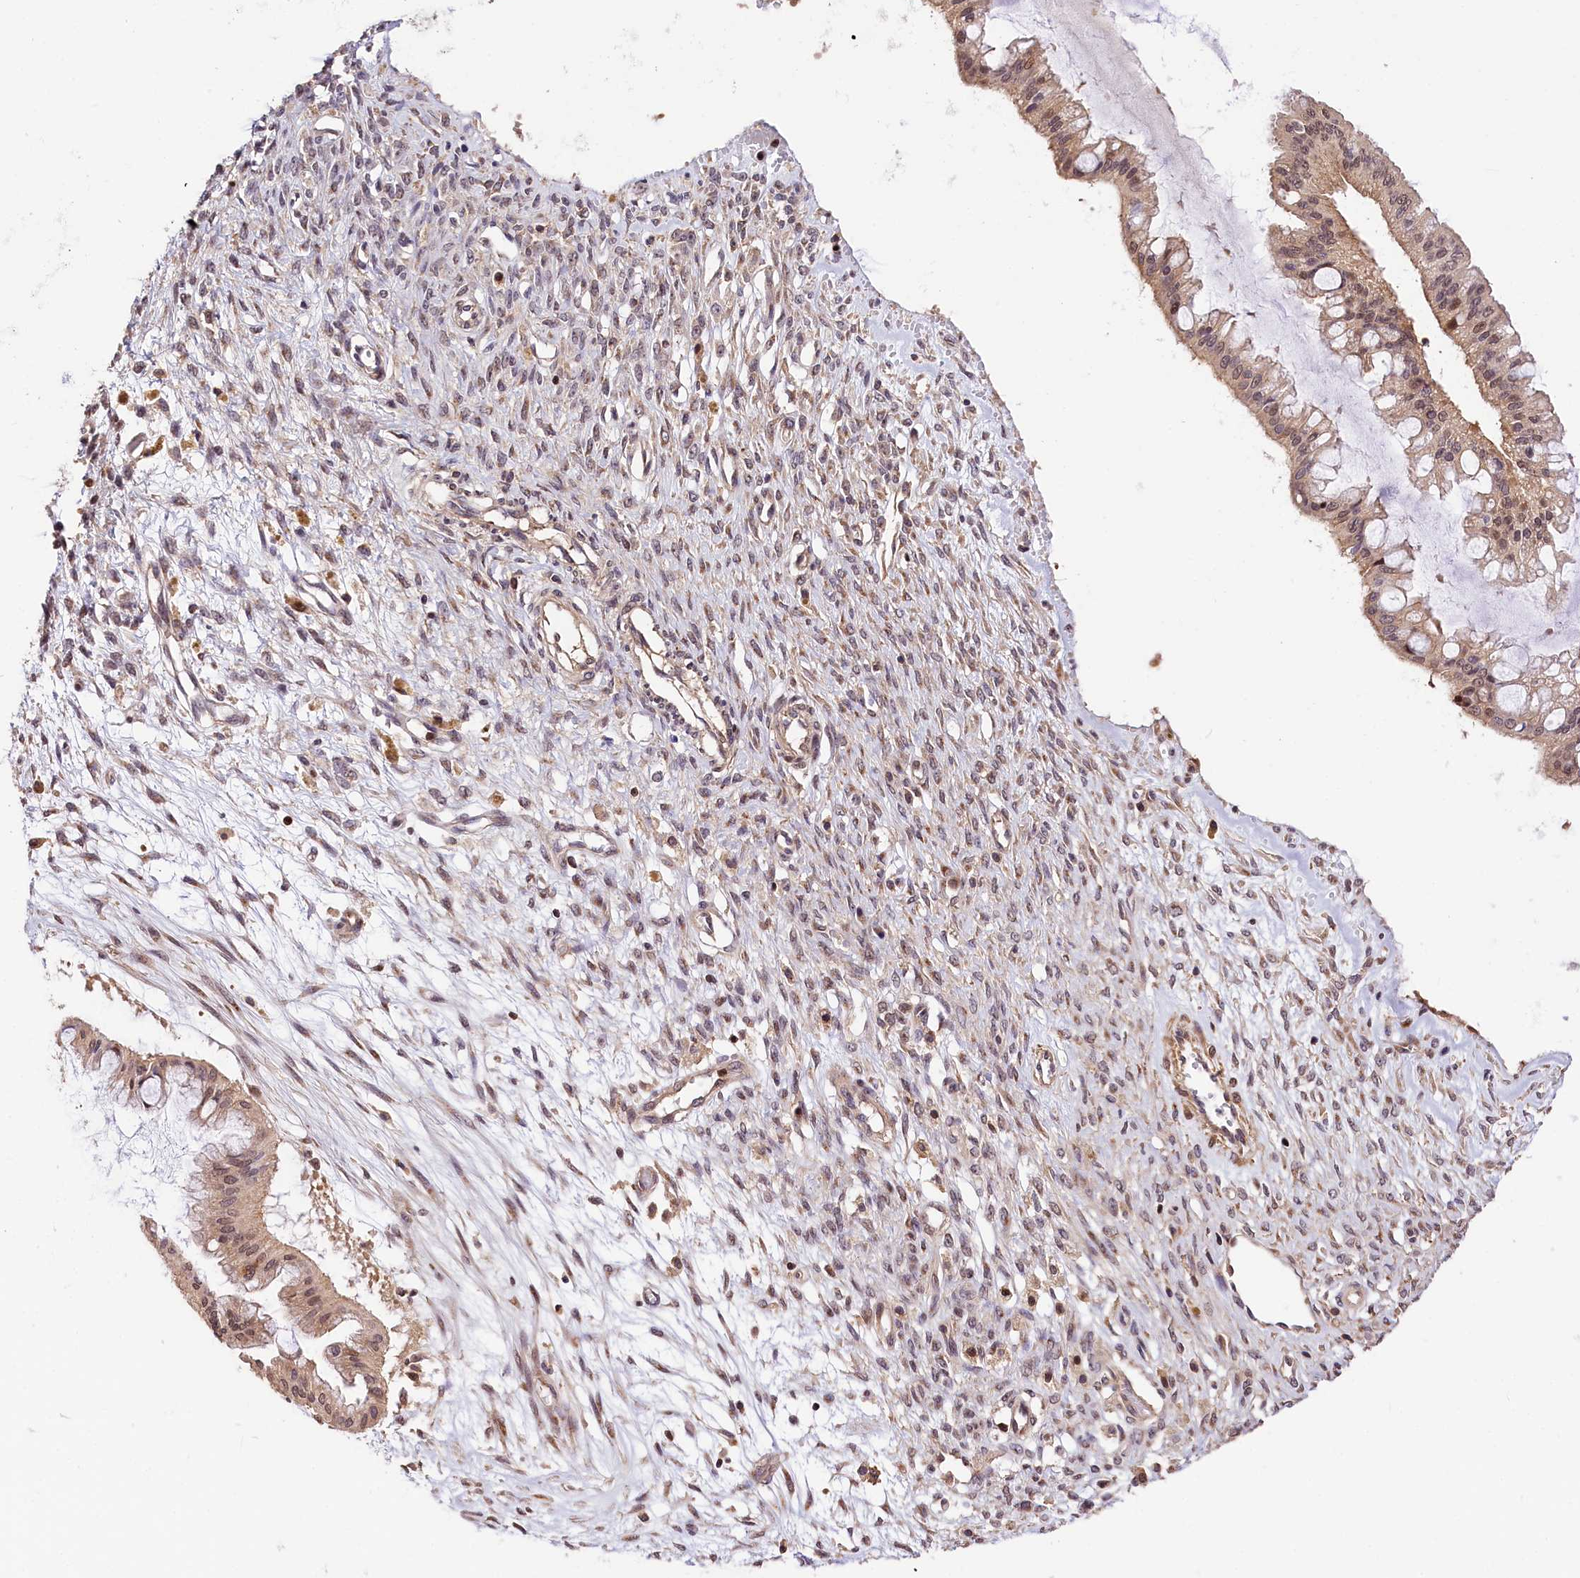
{"staining": {"intensity": "weak", "quantity": ">75%", "location": "cytoplasmic/membranous,nuclear"}, "tissue": "ovarian cancer", "cell_type": "Tumor cells", "image_type": "cancer", "snomed": [{"axis": "morphology", "description": "Cystadenocarcinoma, mucinous, NOS"}, {"axis": "topography", "description": "Ovary"}], "caption": "Tumor cells display weak cytoplasmic/membranous and nuclear positivity in about >75% of cells in ovarian cancer.", "gene": "CHORDC1", "patient": {"sex": "female", "age": 73}}